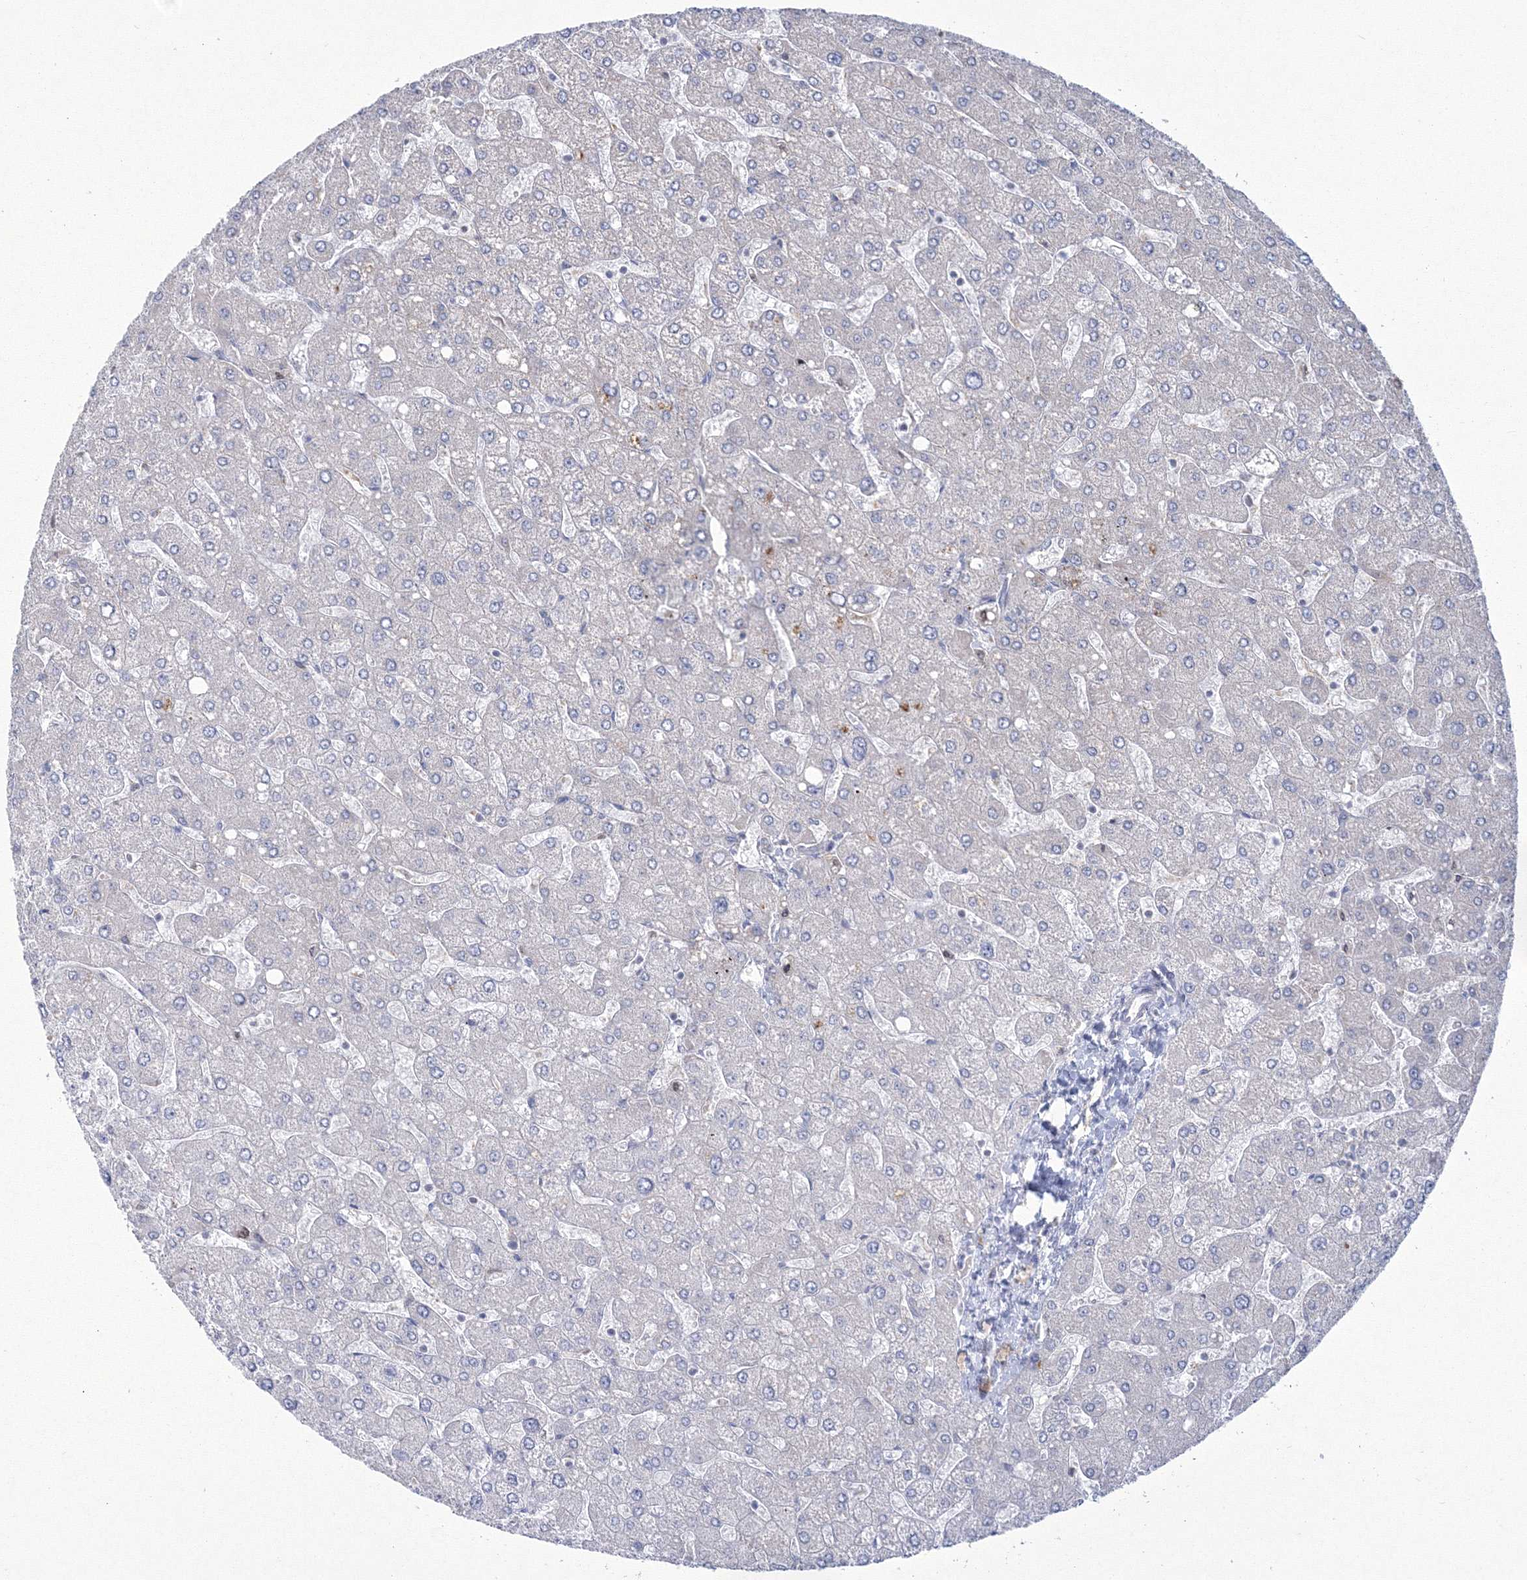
{"staining": {"intensity": "negative", "quantity": "none", "location": "none"}, "tissue": "liver", "cell_type": "Cholangiocytes", "image_type": "normal", "snomed": [{"axis": "morphology", "description": "Normal tissue, NOS"}, {"axis": "topography", "description": "Liver"}], "caption": "IHC micrograph of unremarkable liver: liver stained with DAB (3,3'-diaminobenzidine) demonstrates no significant protein positivity in cholangiocytes. (Immunohistochemistry, brightfield microscopy, high magnification).", "gene": "GRSF1", "patient": {"sex": "male", "age": 55}}